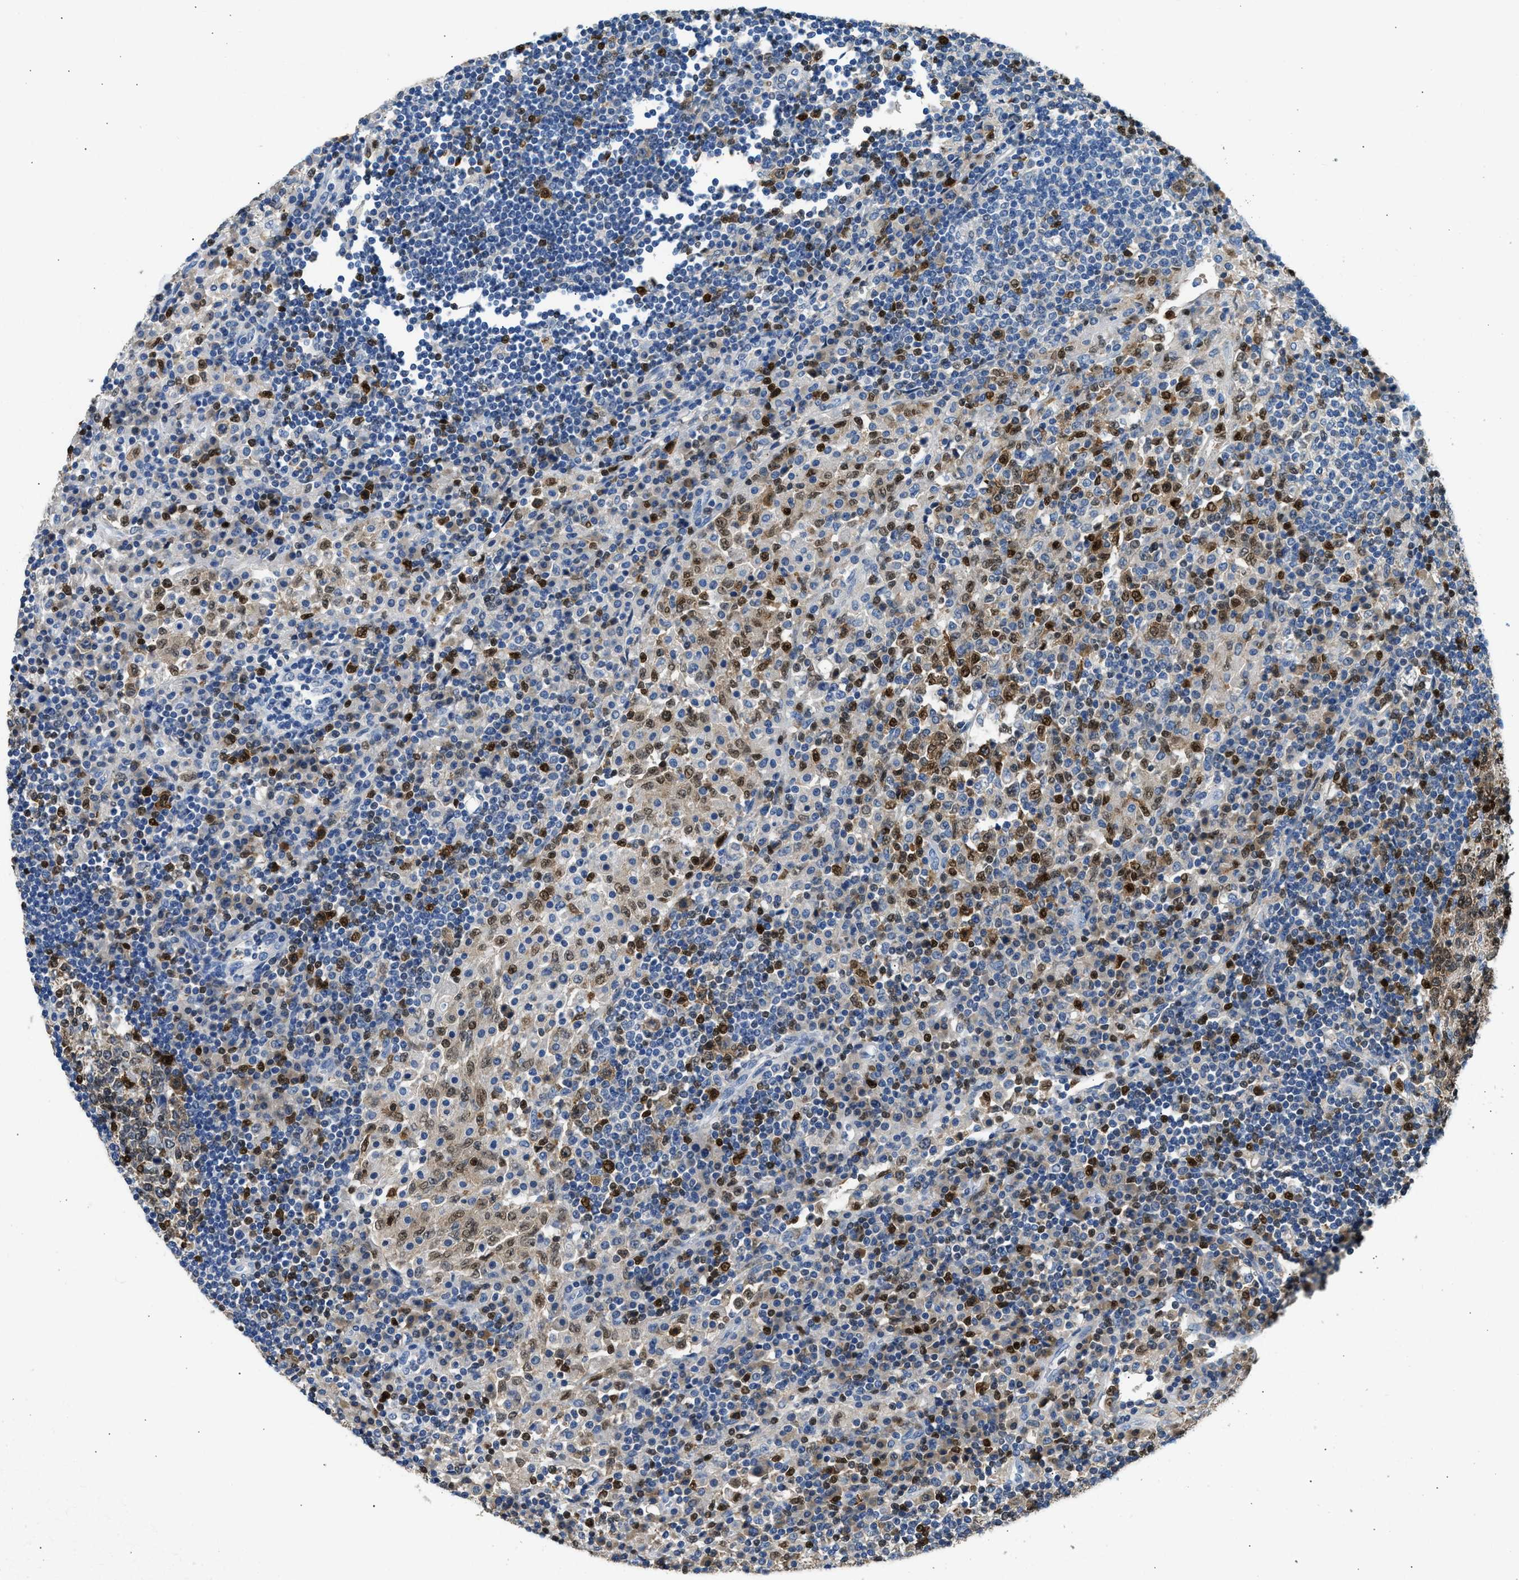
{"staining": {"intensity": "strong", "quantity": "25%-75%", "location": "nuclear"}, "tissue": "lymph node", "cell_type": "Germinal center cells", "image_type": "normal", "snomed": [{"axis": "morphology", "description": "Normal tissue, NOS"}, {"axis": "topography", "description": "Lymph node"}], "caption": "Lymph node stained for a protein exhibits strong nuclear positivity in germinal center cells. (DAB IHC, brown staining for protein, blue staining for nuclei).", "gene": "TOX", "patient": {"sex": "female", "age": 53}}